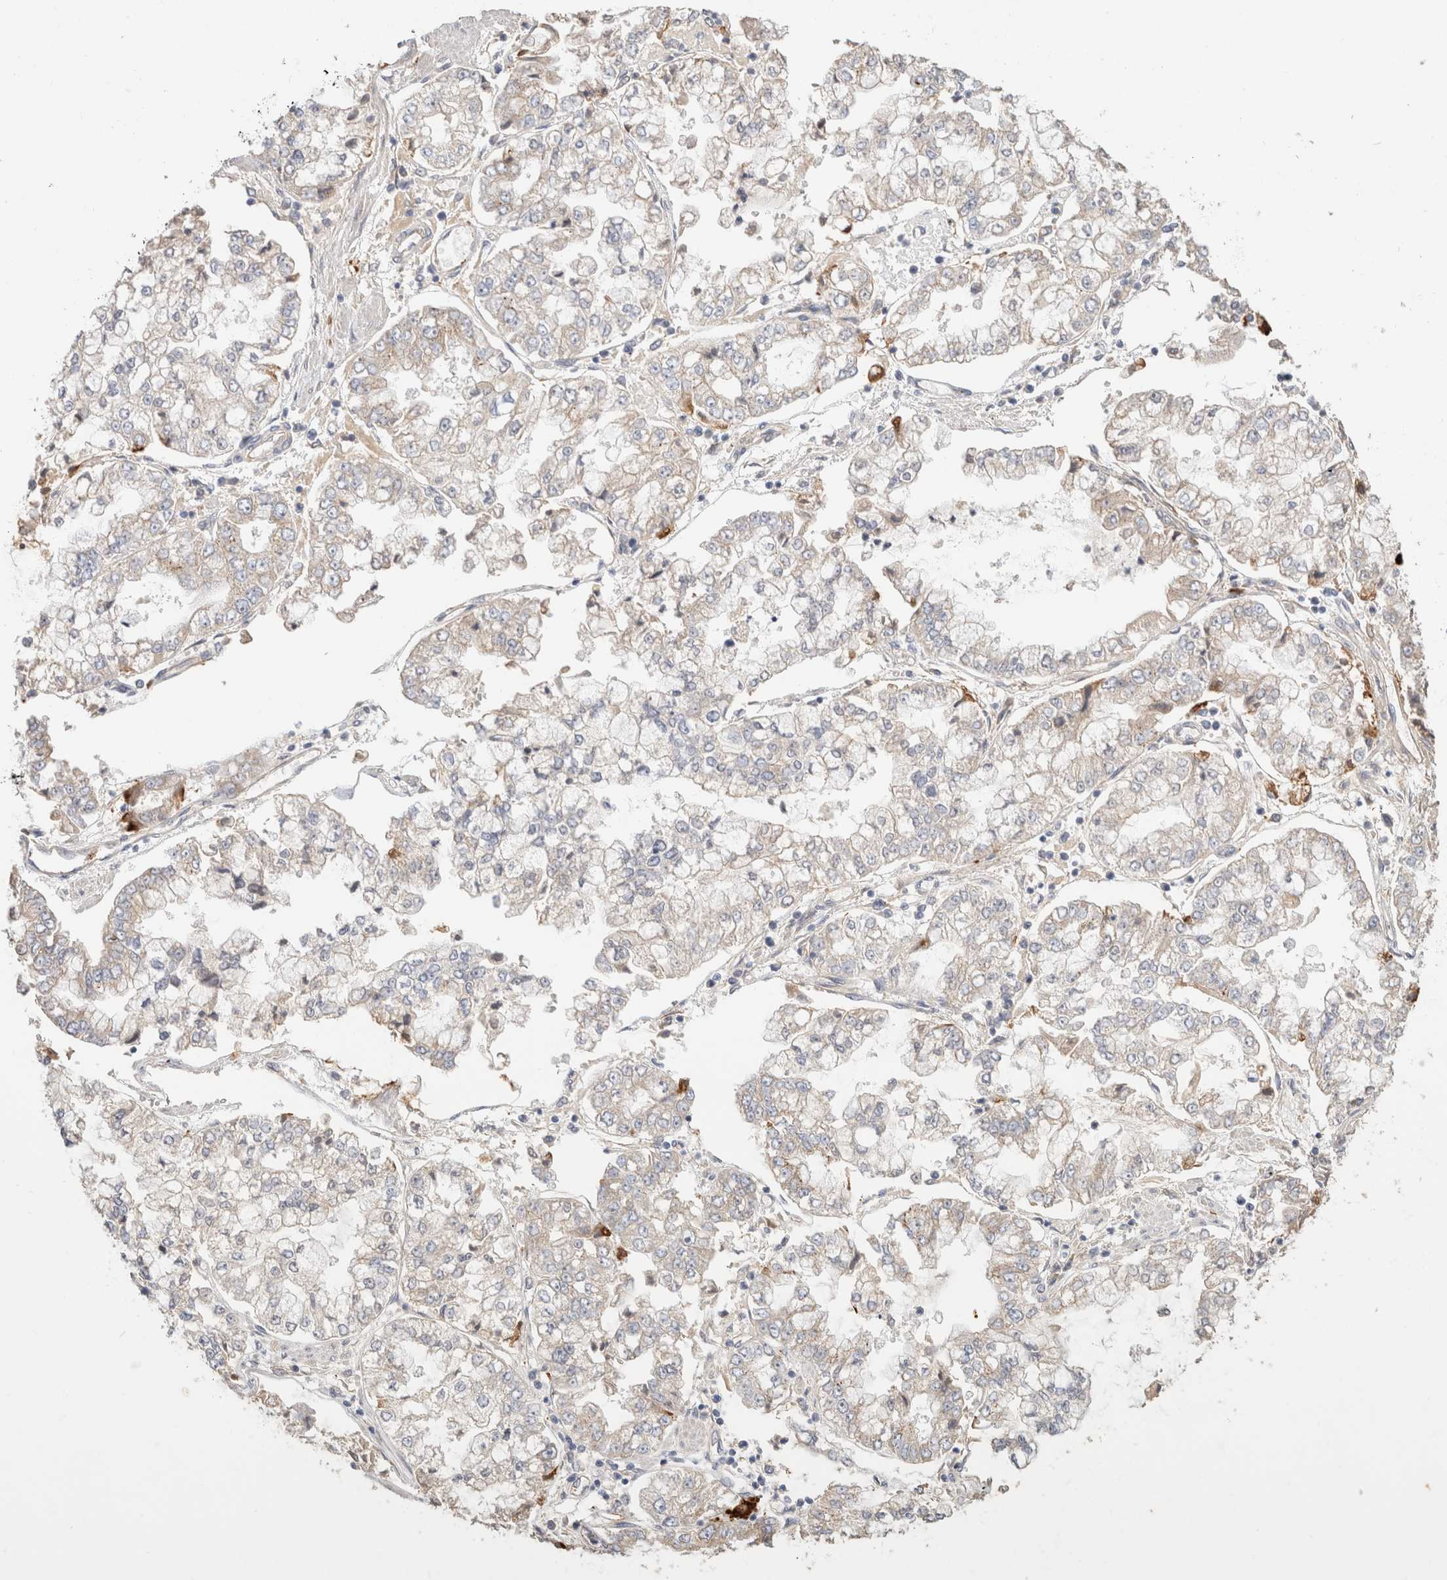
{"staining": {"intensity": "weak", "quantity": "<25%", "location": "cytoplasmic/membranous"}, "tissue": "stomach cancer", "cell_type": "Tumor cells", "image_type": "cancer", "snomed": [{"axis": "morphology", "description": "Adenocarcinoma, NOS"}, {"axis": "topography", "description": "Stomach"}], "caption": "Stomach cancer (adenocarcinoma) stained for a protein using IHC shows no staining tumor cells.", "gene": "PROS1", "patient": {"sex": "male", "age": 76}}